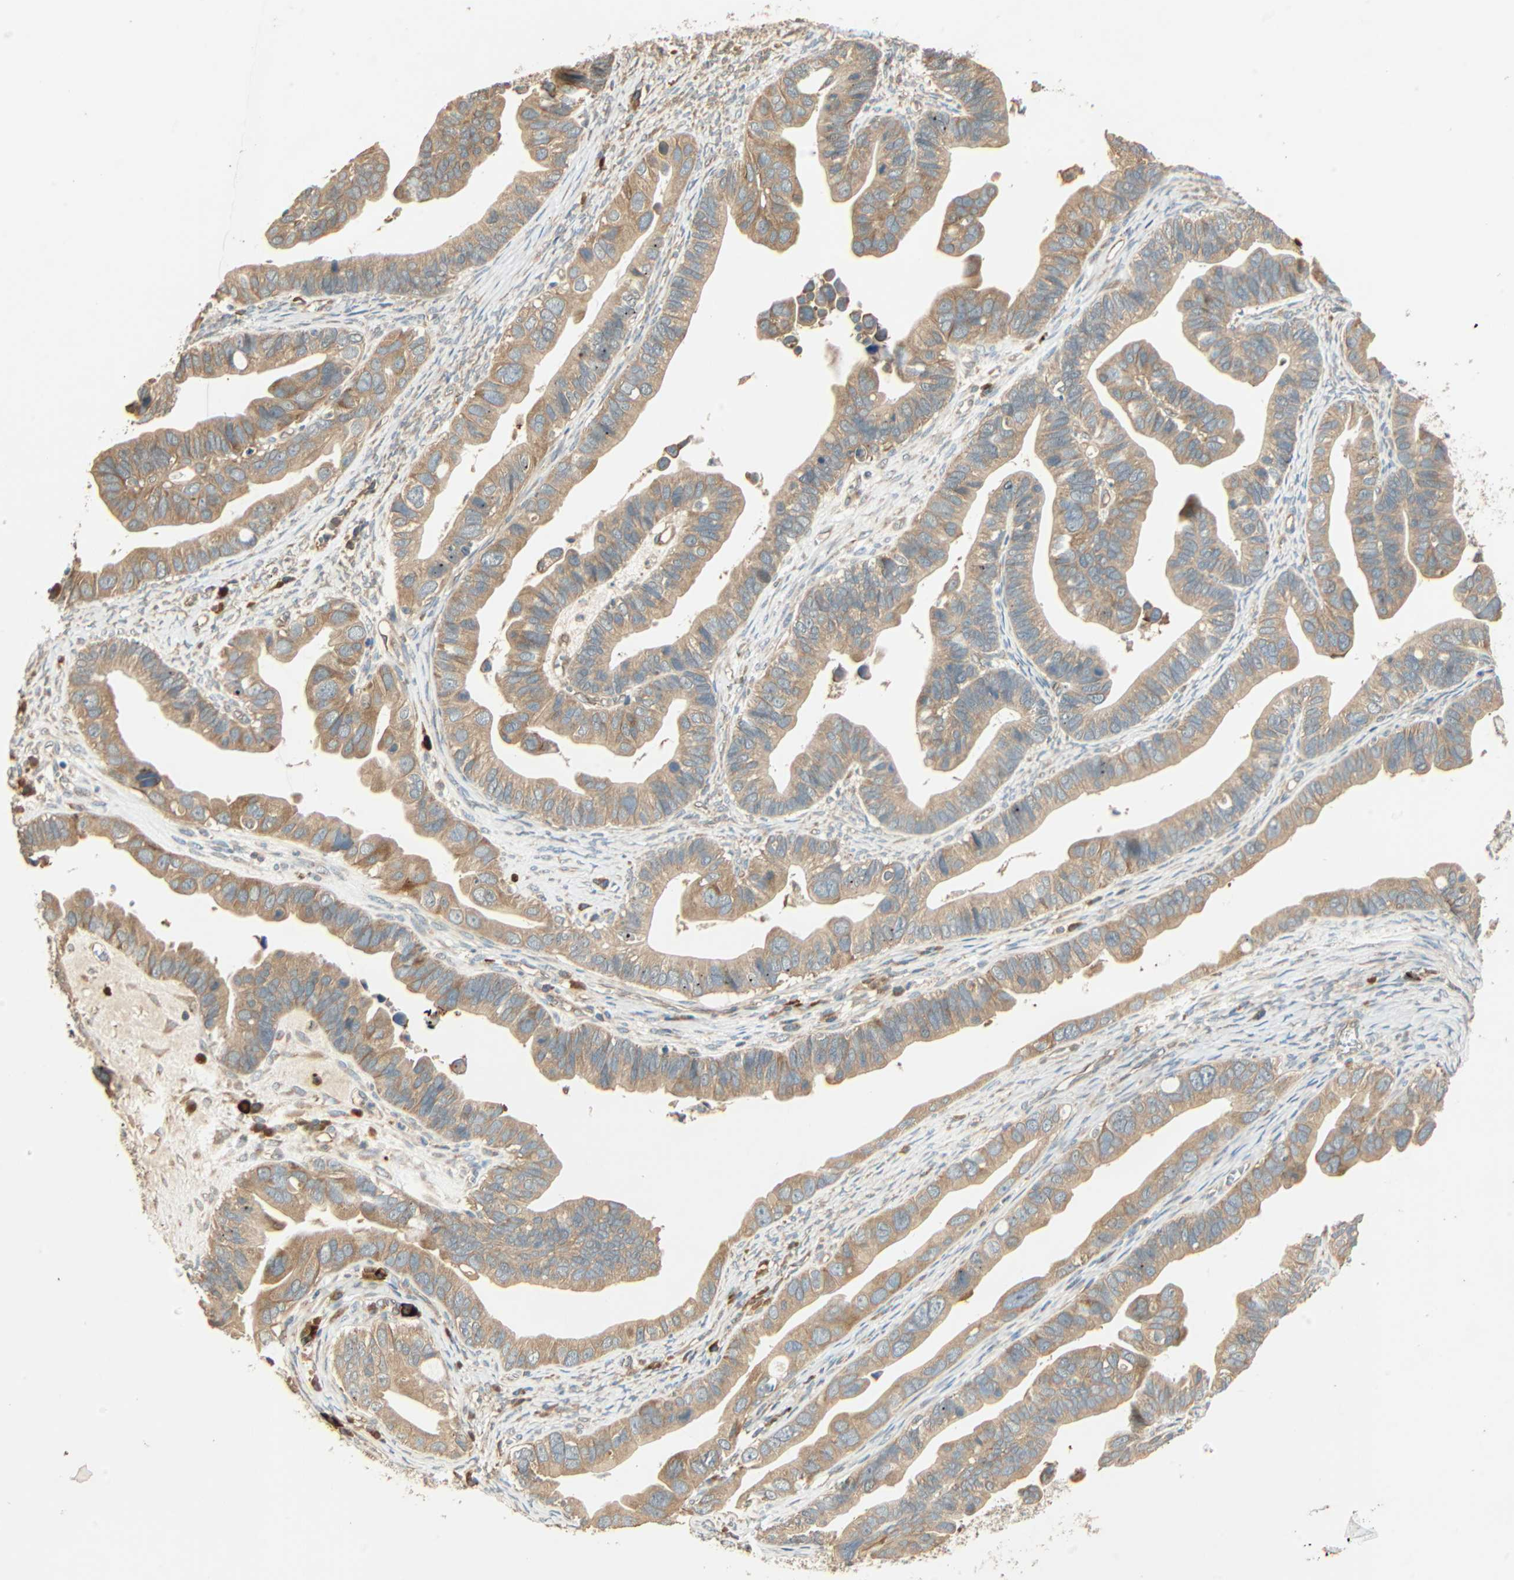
{"staining": {"intensity": "weak", "quantity": ">75%", "location": "cytoplasmic/membranous"}, "tissue": "ovarian cancer", "cell_type": "Tumor cells", "image_type": "cancer", "snomed": [{"axis": "morphology", "description": "Cystadenocarcinoma, serous, NOS"}, {"axis": "topography", "description": "Ovary"}], "caption": "Protein analysis of ovarian cancer (serous cystadenocarcinoma) tissue demonstrates weak cytoplasmic/membranous staining in about >75% of tumor cells.", "gene": "GALK1", "patient": {"sex": "female", "age": 56}}